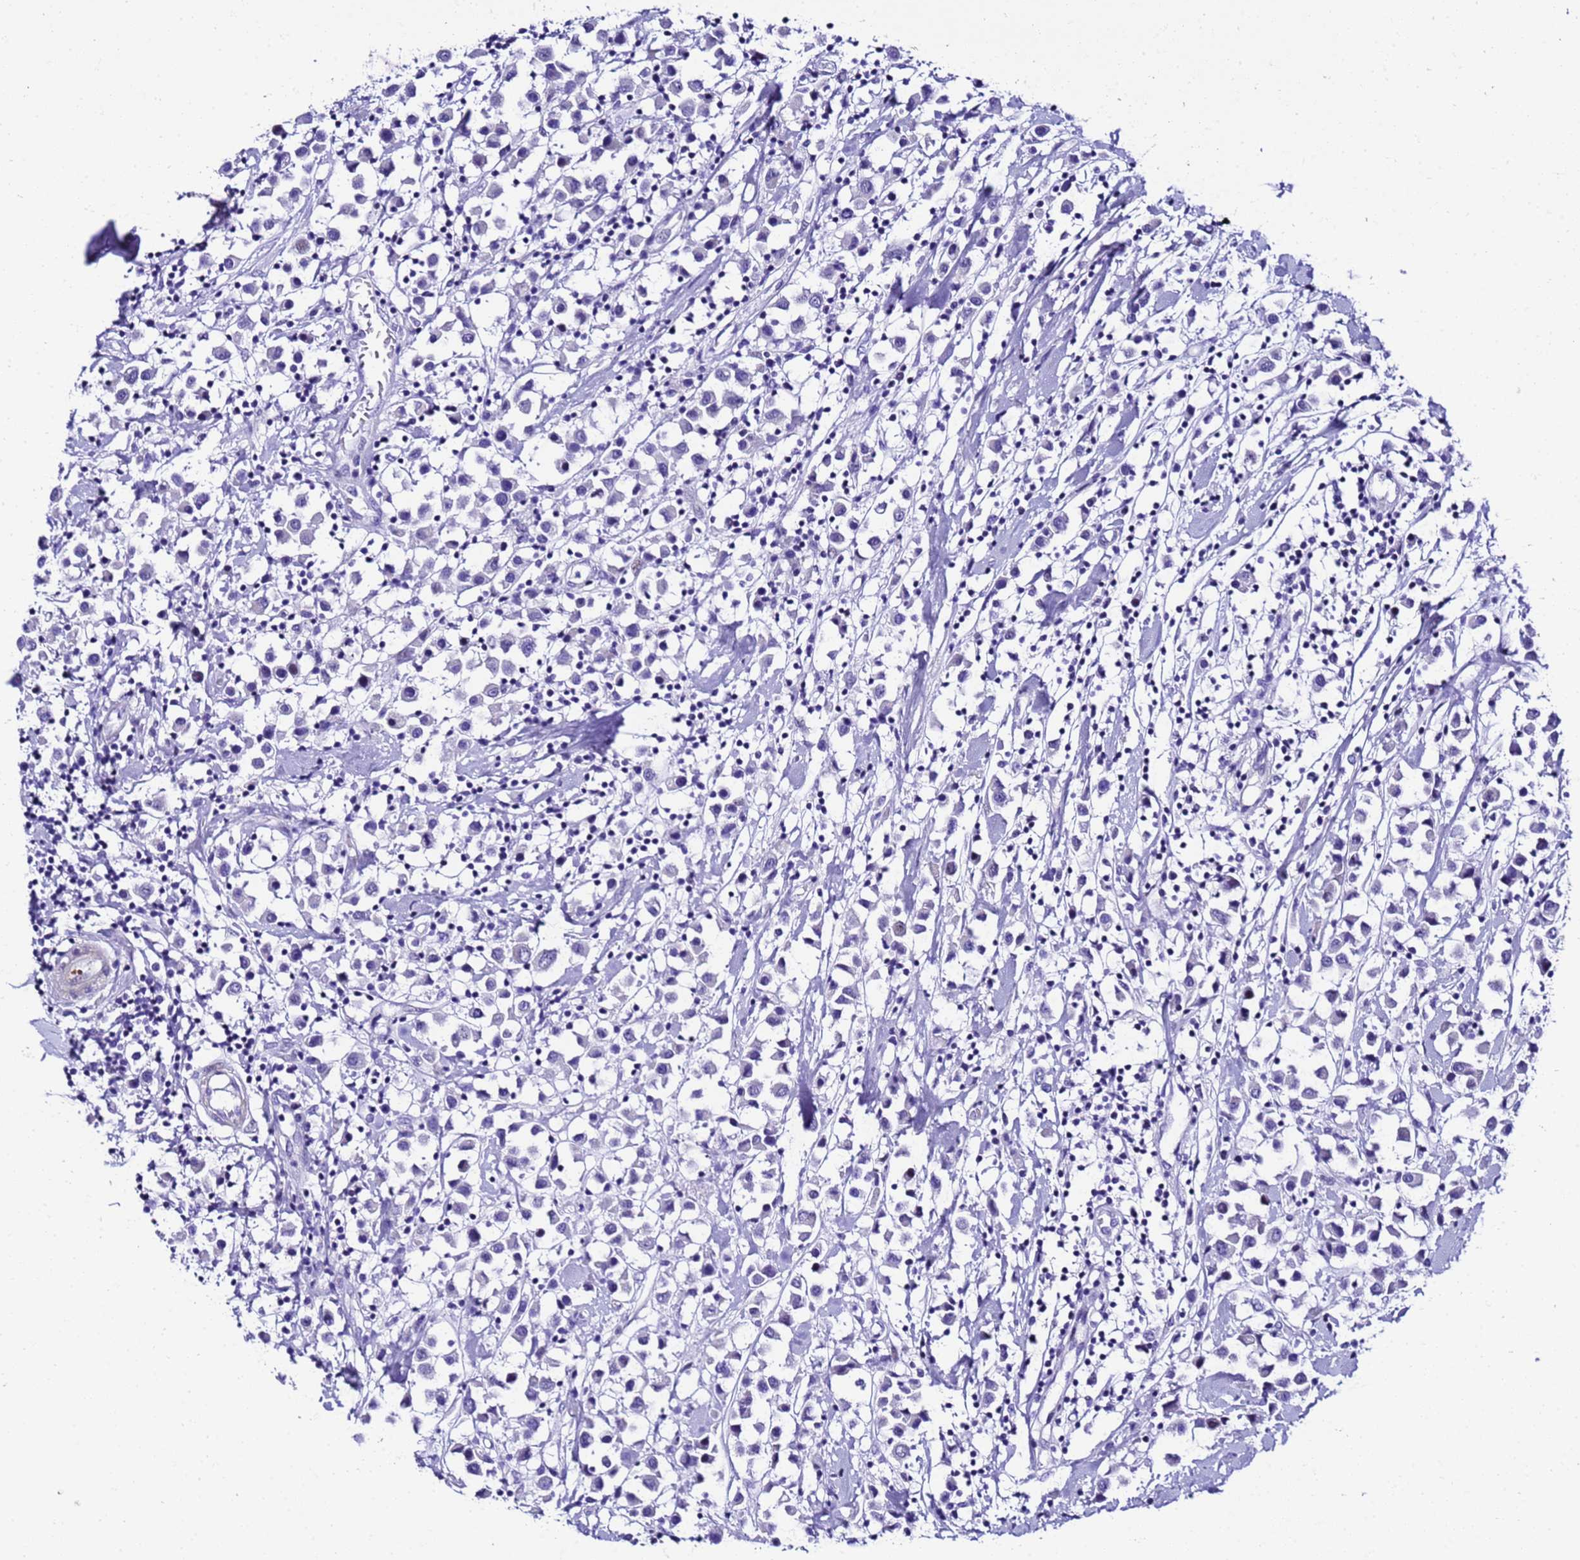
{"staining": {"intensity": "negative", "quantity": "none", "location": "none"}, "tissue": "breast cancer", "cell_type": "Tumor cells", "image_type": "cancer", "snomed": [{"axis": "morphology", "description": "Duct carcinoma"}, {"axis": "topography", "description": "Breast"}], "caption": "Immunohistochemistry micrograph of neoplastic tissue: human breast infiltrating ductal carcinoma stained with DAB demonstrates no significant protein staining in tumor cells.", "gene": "ZNF417", "patient": {"sex": "female", "age": 61}}